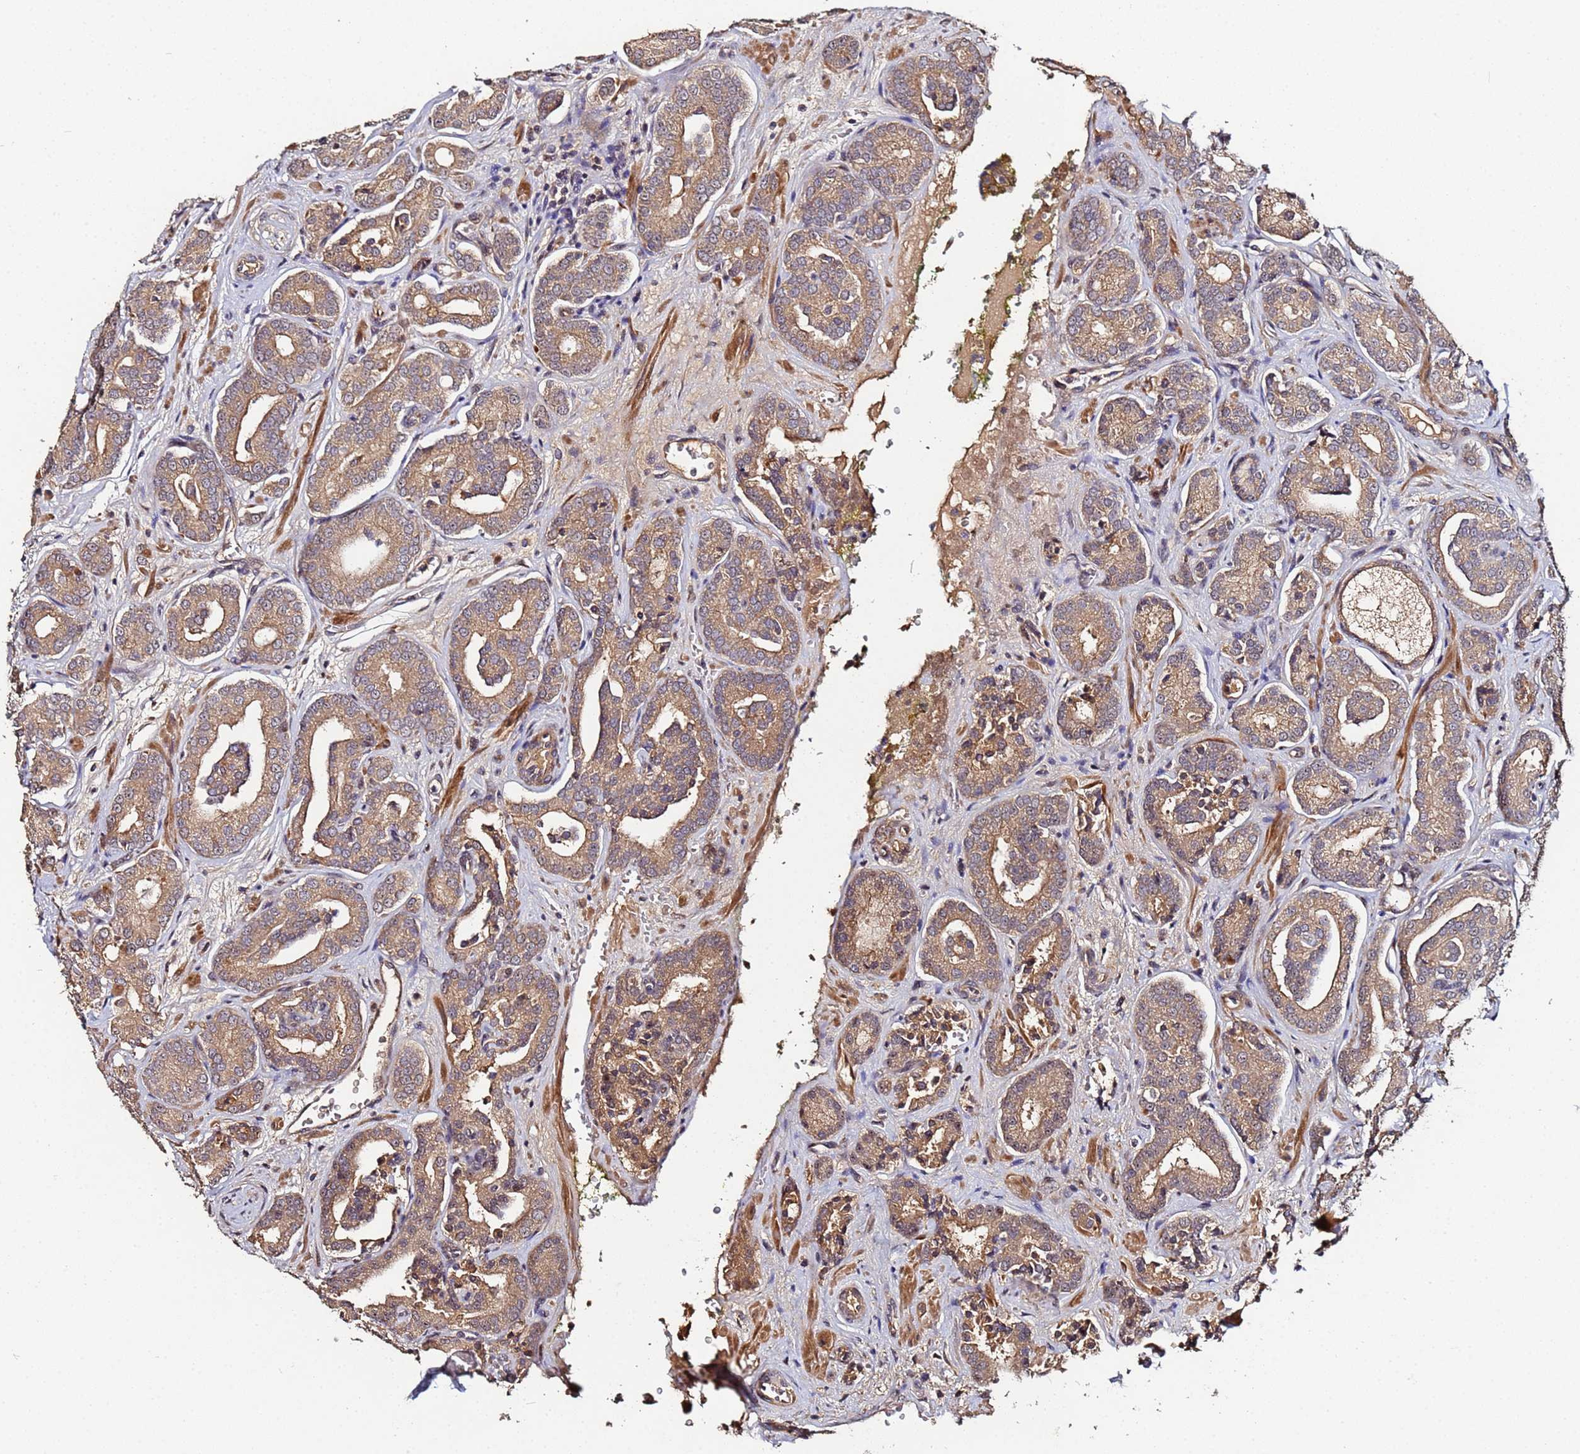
{"staining": {"intensity": "moderate", "quantity": ">75%", "location": "cytoplasmic/membranous"}, "tissue": "prostate cancer", "cell_type": "Tumor cells", "image_type": "cancer", "snomed": [{"axis": "morphology", "description": "Adenocarcinoma, High grade"}, {"axis": "topography", "description": "Prostate"}], "caption": "Immunohistochemistry (IHC) of prostate adenocarcinoma (high-grade) demonstrates medium levels of moderate cytoplasmic/membranous staining in about >75% of tumor cells.", "gene": "OSER1", "patient": {"sex": "male", "age": 66}}